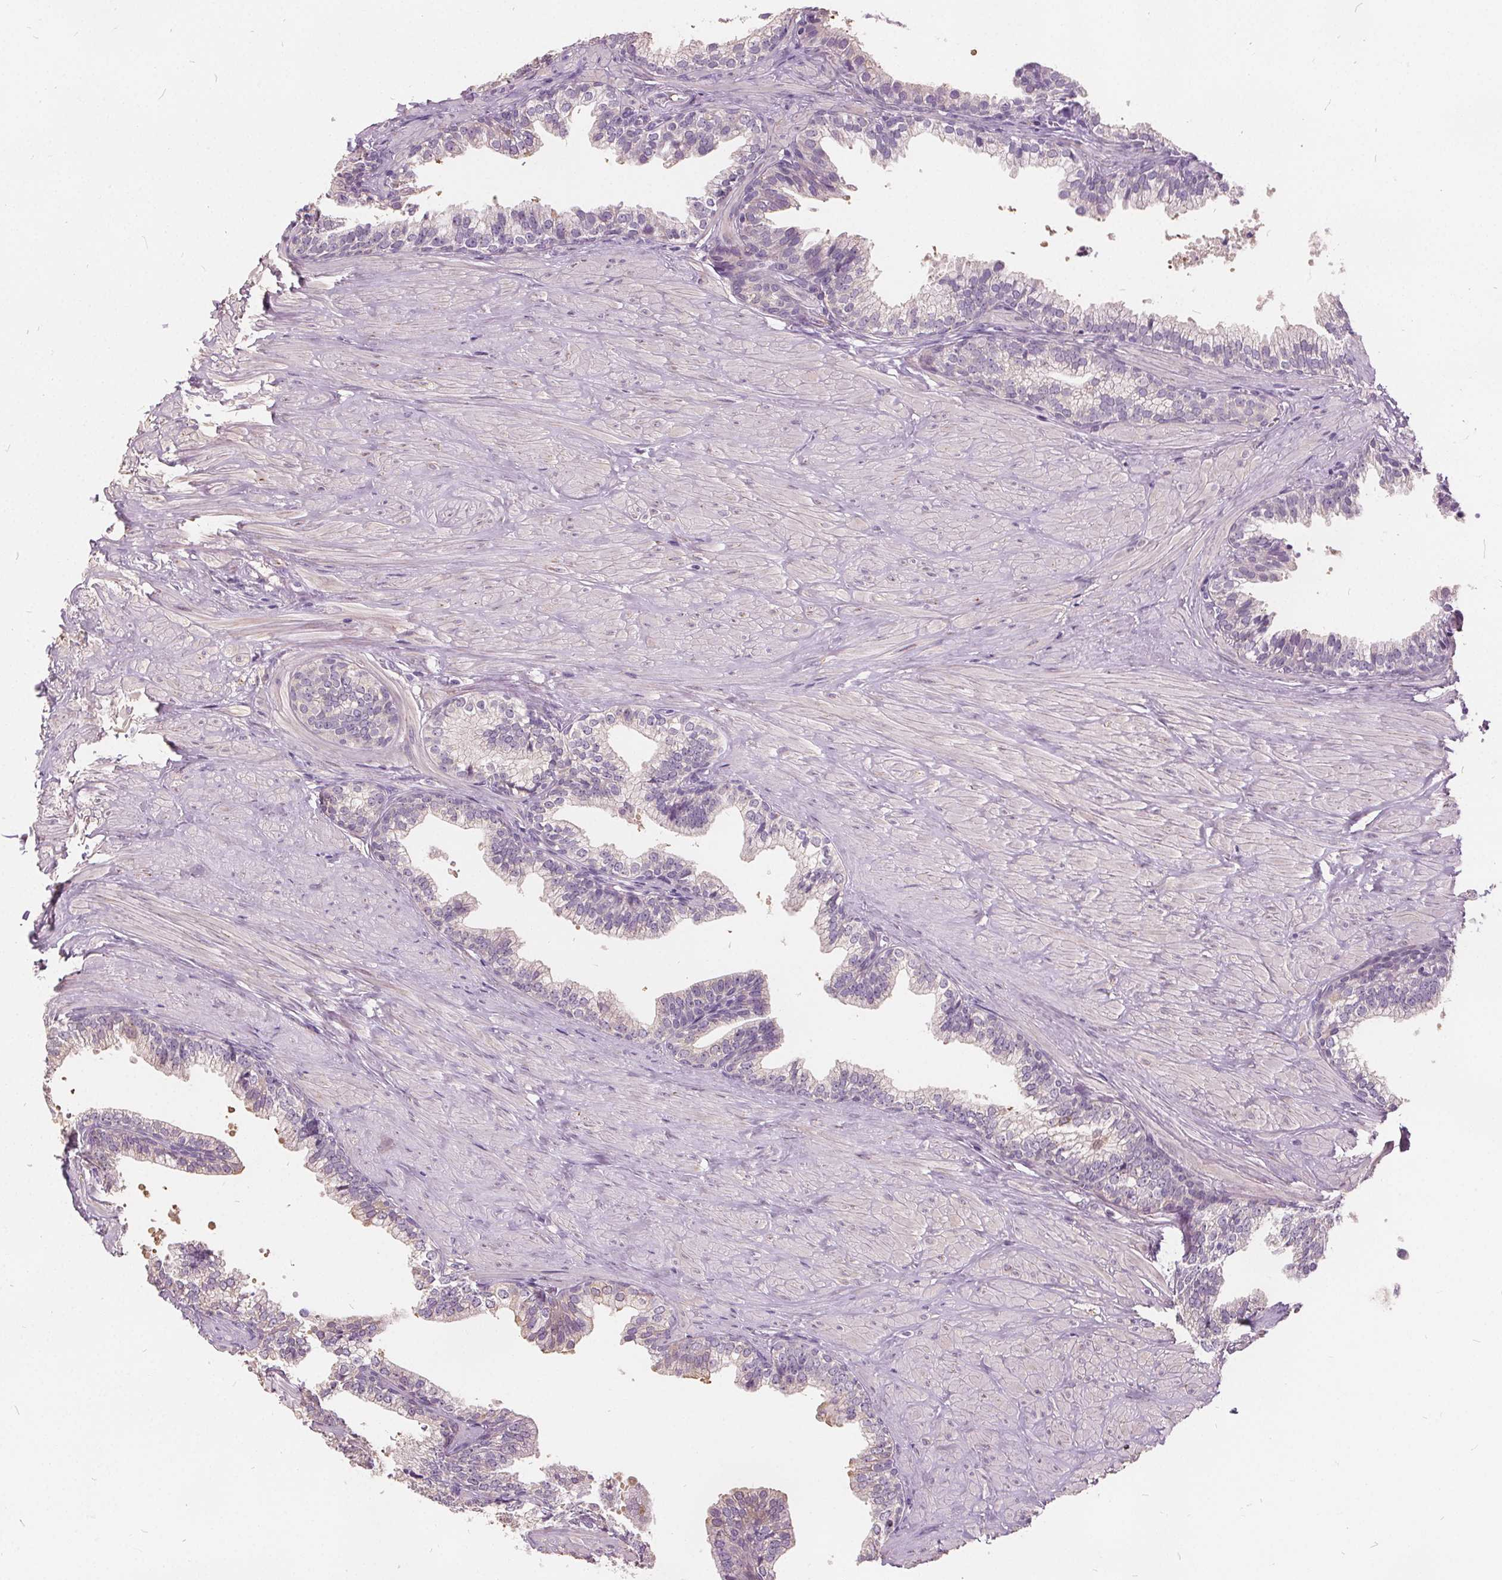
{"staining": {"intensity": "negative", "quantity": "none", "location": "none"}, "tissue": "prostate", "cell_type": "Glandular cells", "image_type": "normal", "snomed": [{"axis": "morphology", "description": "Normal tissue, NOS"}, {"axis": "topography", "description": "Prostate"}, {"axis": "topography", "description": "Peripheral nerve tissue"}], "caption": "Photomicrograph shows no significant protein expression in glandular cells of benign prostate. (Brightfield microscopy of DAB IHC at high magnification).", "gene": "ACOX2", "patient": {"sex": "male", "age": 55}}